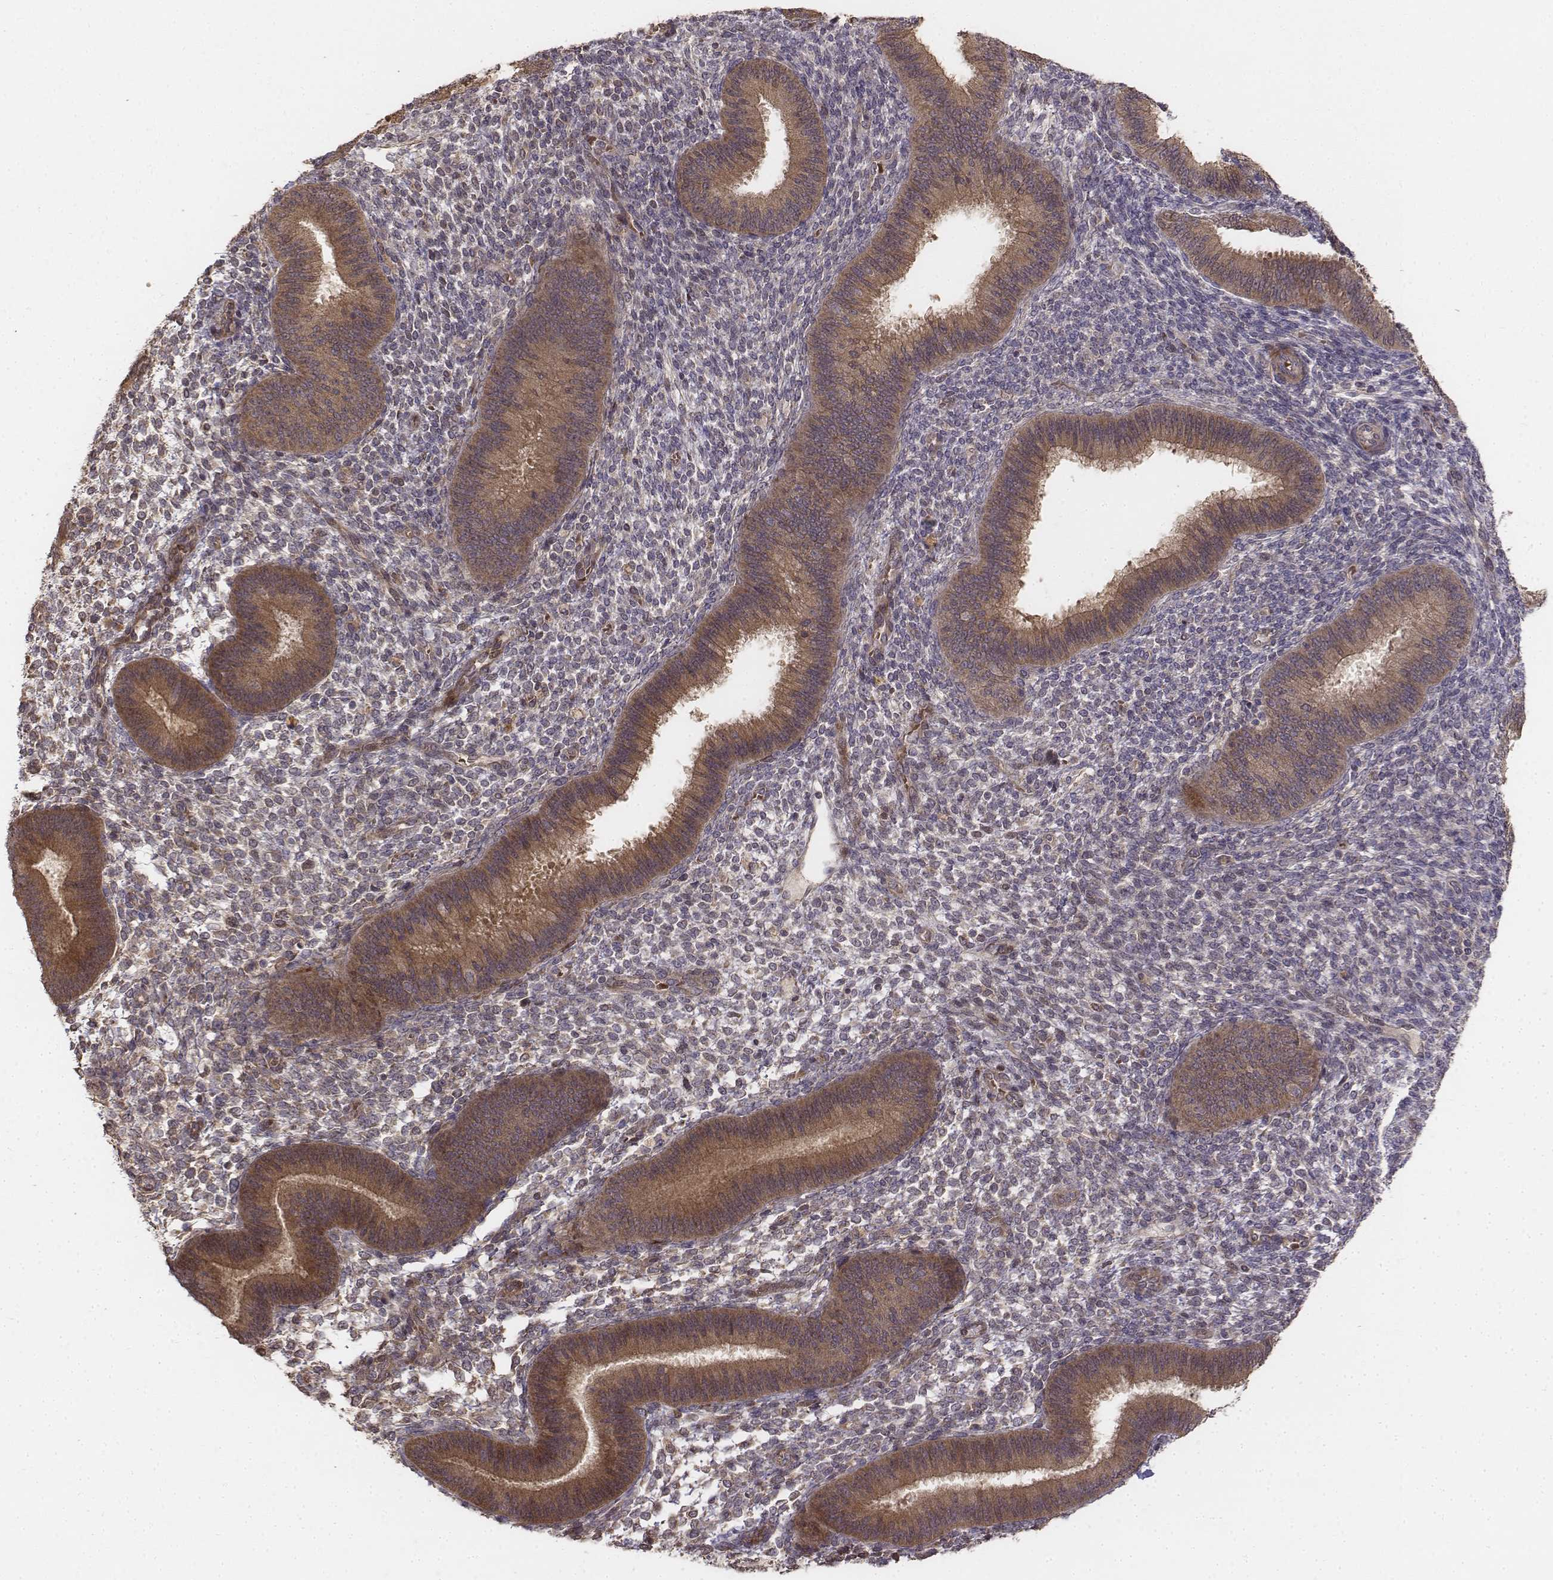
{"staining": {"intensity": "weak", "quantity": "<25%", "location": "cytoplasmic/membranous"}, "tissue": "endometrium", "cell_type": "Cells in endometrial stroma", "image_type": "normal", "snomed": [{"axis": "morphology", "description": "Normal tissue, NOS"}, {"axis": "topography", "description": "Endometrium"}], "caption": "High magnification brightfield microscopy of benign endometrium stained with DAB (3,3'-diaminobenzidine) (brown) and counterstained with hematoxylin (blue): cells in endometrial stroma show no significant expression.", "gene": "FBXO21", "patient": {"sex": "female", "age": 39}}